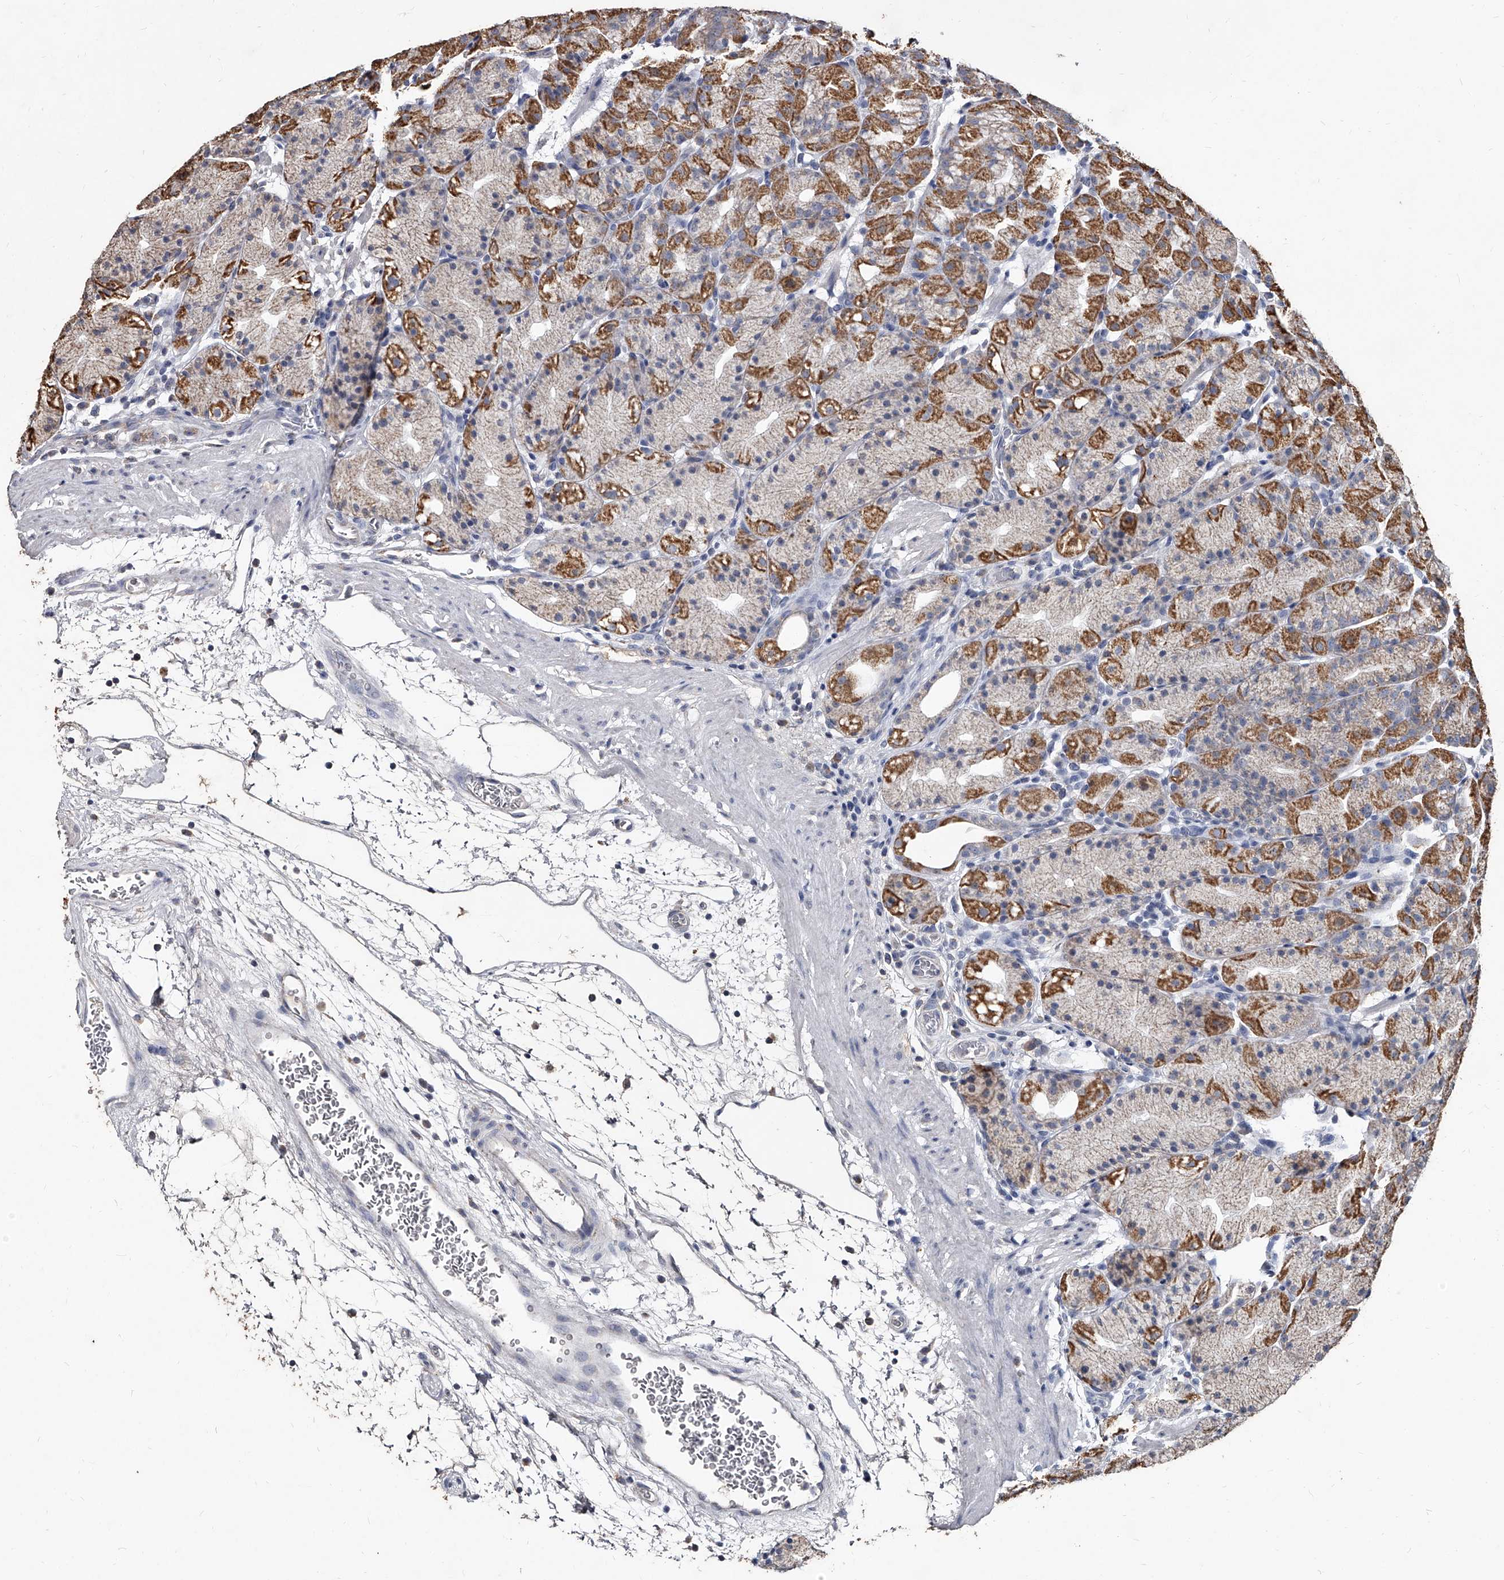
{"staining": {"intensity": "moderate", "quantity": "25%-75%", "location": "cytoplasmic/membranous"}, "tissue": "stomach", "cell_type": "Glandular cells", "image_type": "normal", "snomed": [{"axis": "morphology", "description": "Normal tissue, NOS"}, {"axis": "topography", "description": "Stomach, upper"}], "caption": "An immunohistochemistry photomicrograph of unremarkable tissue is shown. Protein staining in brown shows moderate cytoplasmic/membranous positivity in stomach within glandular cells. Nuclei are stained in blue.", "gene": "GPR183", "patient": {"sex": "male", "age": 48}}